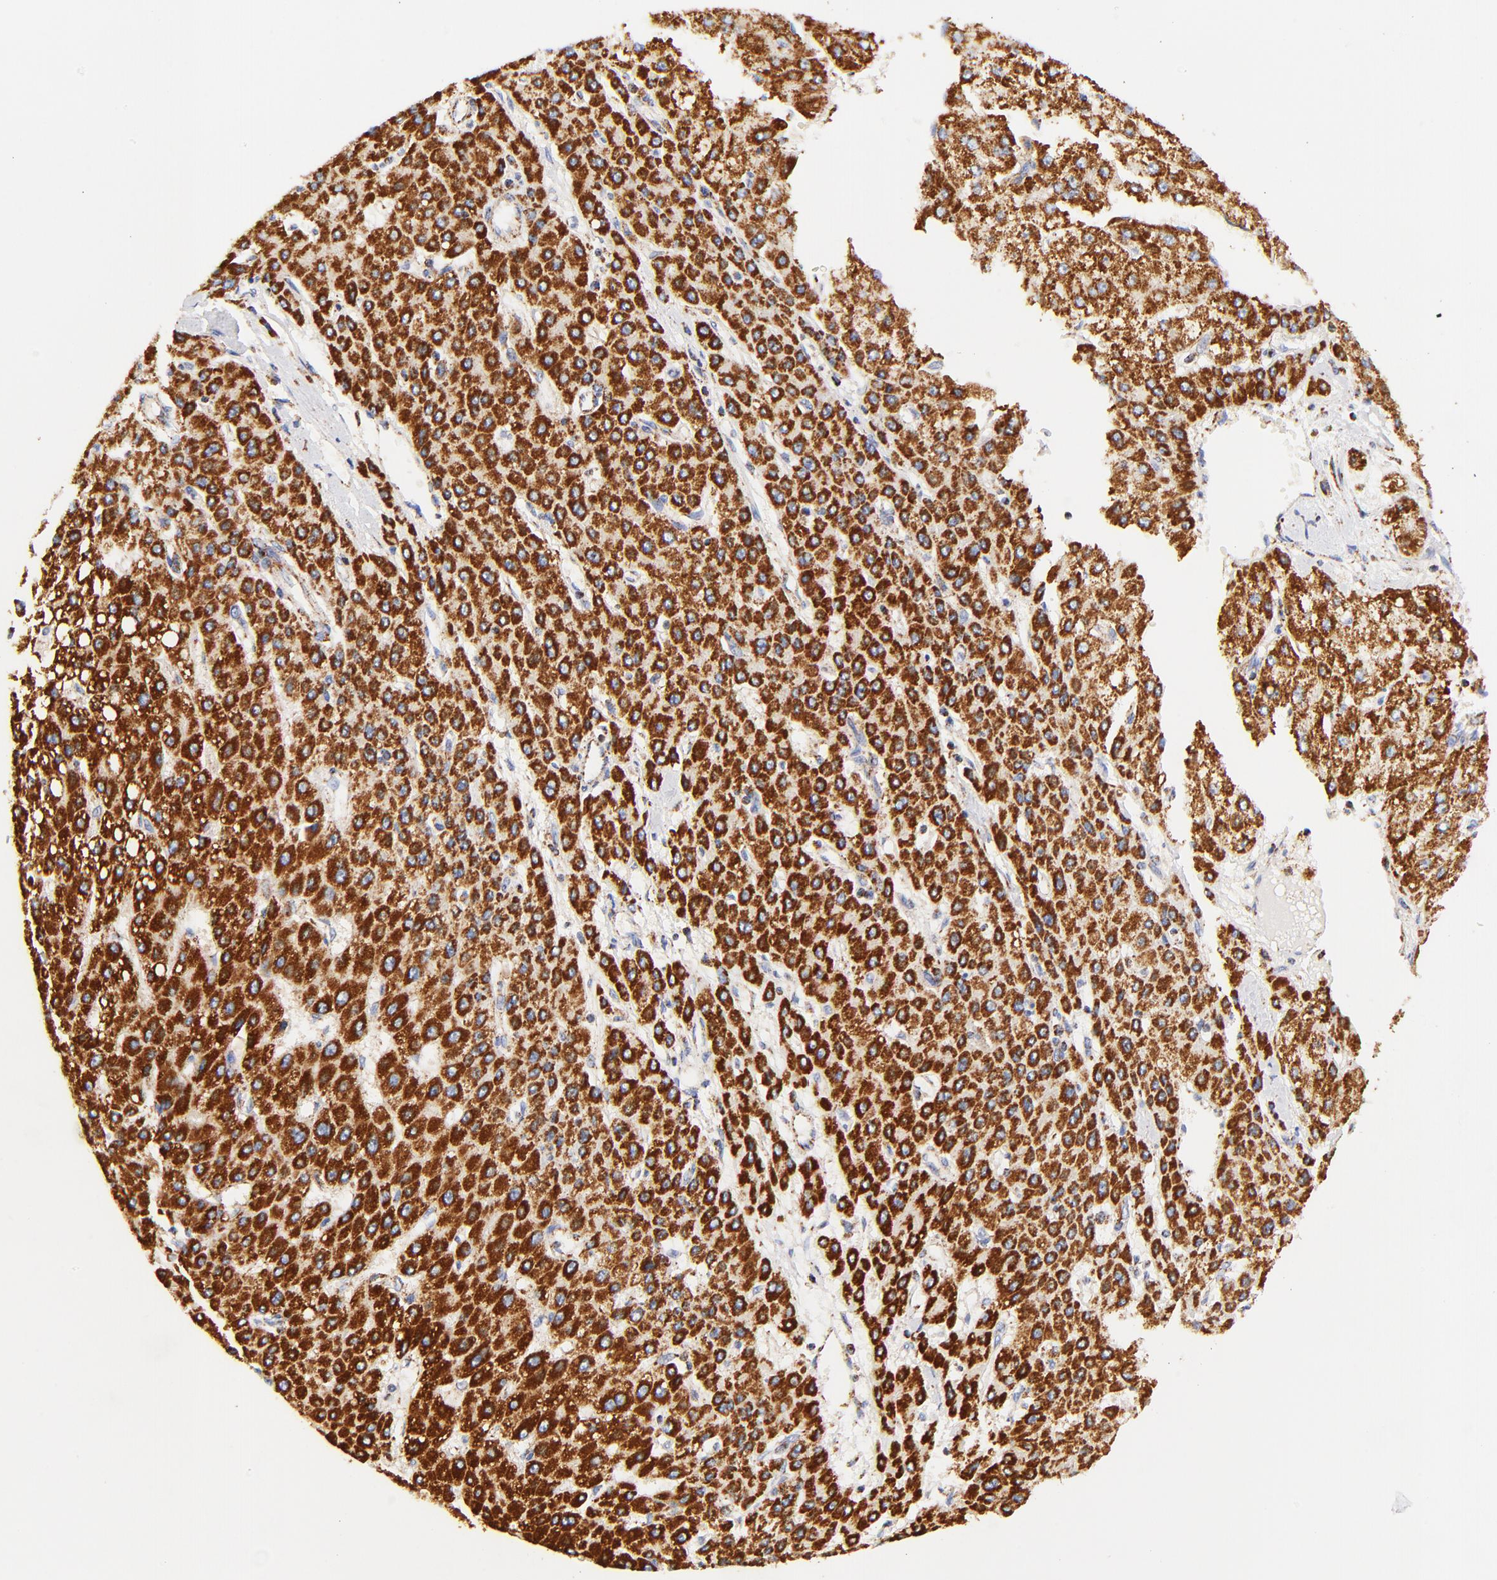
{"staining": {"intensity": "strong", "quantity": ">75%", "location": "cytoplasmic/membranous"}, "tissue": "liver cancer", "cell_type": "Tumor cells", "image_type": "cancer", "snomed": [{"axis": "morphology", "description": "Carcinoma, Hepatocellular, NOS"}, {"axis": "topography", "description": "Liver"}], "caption": "This photomicrograph exhibits immunohistochemistry staining of human liver cancer (hepatocellular carcinoma), with high strong cytoplasmic/membranous positivity in approximately >75% of tumor cells.", "gene": "ATP5F1D", "patient": {"sex": "female", "age": 52}}